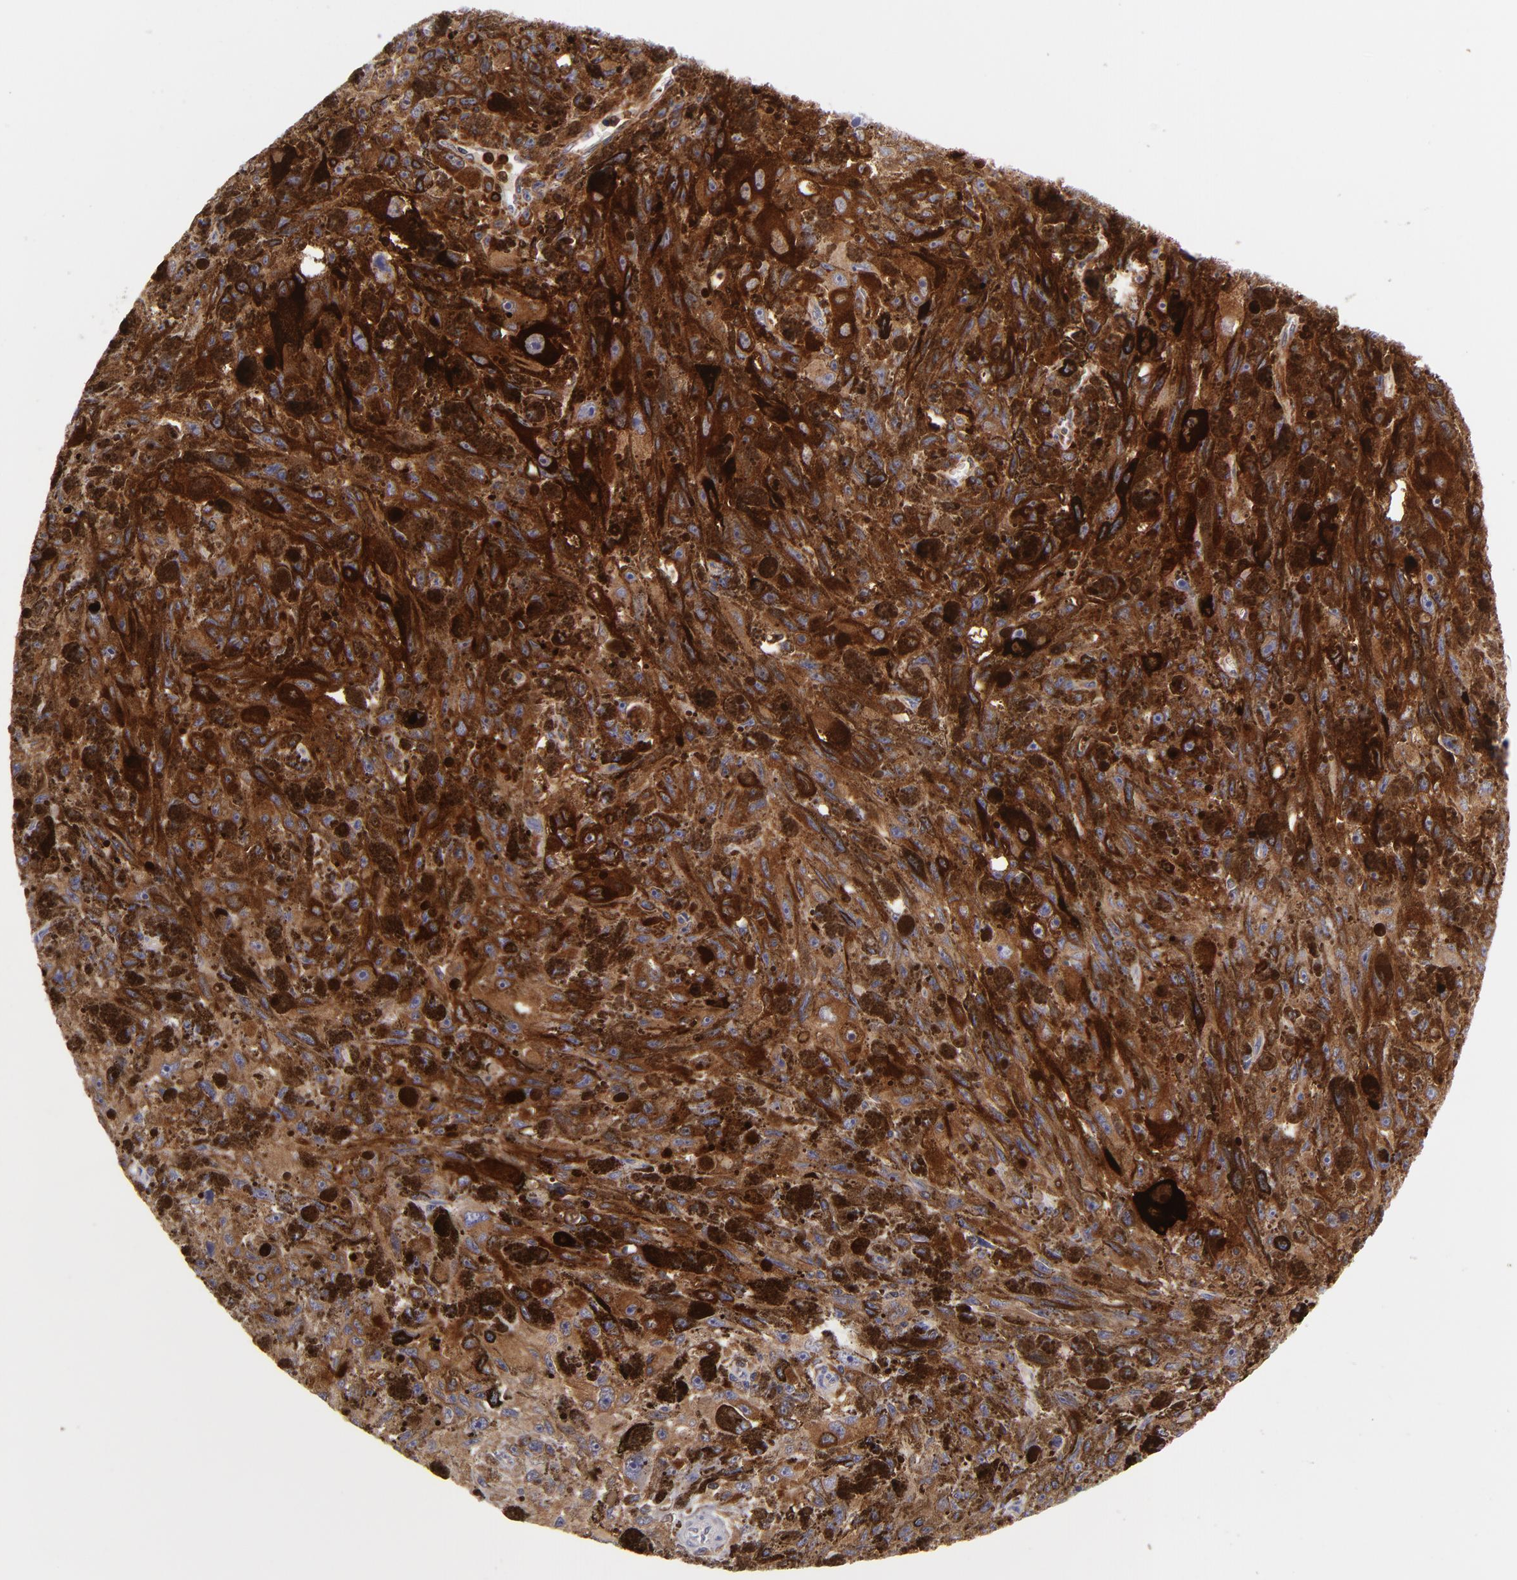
{"staining": {"intensity": "strong", "quantity": ">75%", "location": "cytoplasmic/membranous"}, "tissue": "melanoma", "cell_type": "Tumor cells", "image_type": "cancer", "snomed": [{"axis": "morphology", "description": "Malignant melanoma, NOS"}, {"axis": "topography", "description": "Skin"}], "caption": "IHC micrograph of neoplastic tissue: human malignant melanoma stained using immunohistochemistry demonstrates high levels of strong protein expression localized specifically in the cytoplasmic/membranous of tumor cells, appearing as a cytoplasmic/membranous brown color.", "gene": "MMP10", "patient": {"sex": "female", "age": 104}}